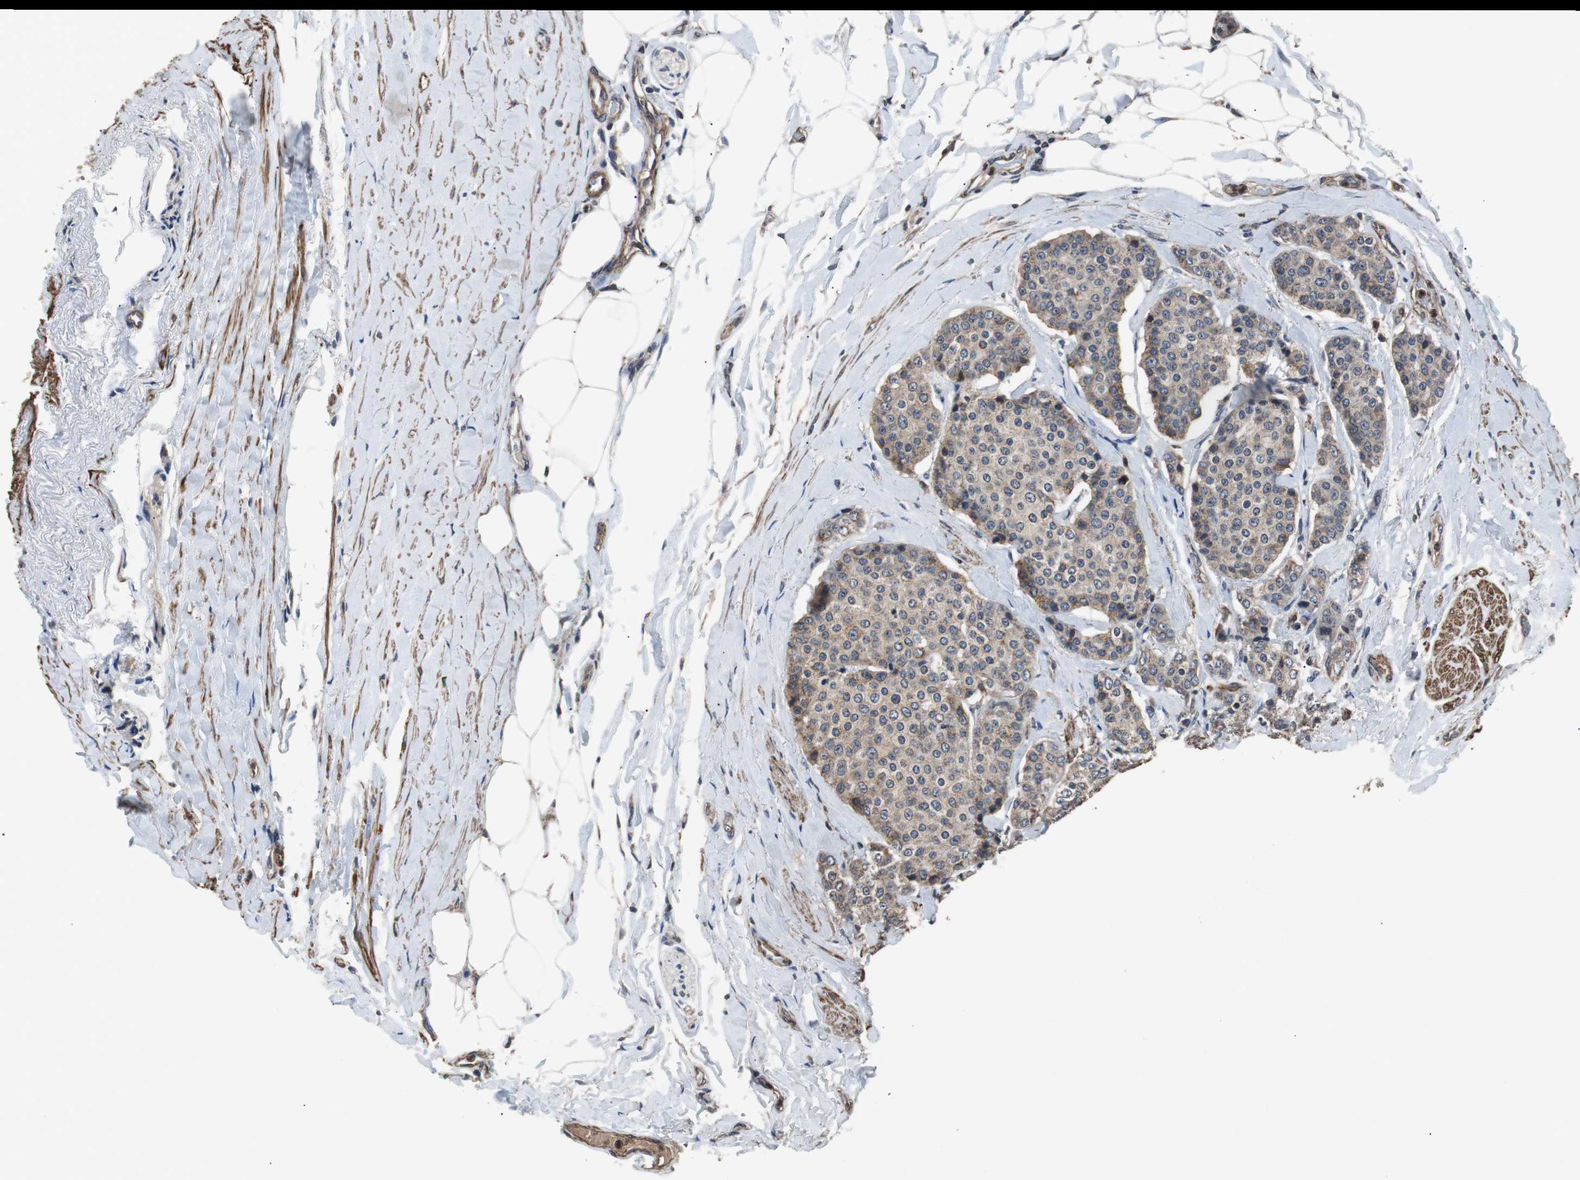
{"staining": {"intensity": "moderate", "quantity": "25%-75%", "location": "cytoplasmic/membranous"}, "tissue": "carcinoid", "cell_type": "Tumor cells", "image_type": "cancer", "snomed": [{"axis": "morphology", "description": "Carcinoid, malignant, NOS"}, {"axis": "topography", "description": "Colon"}], "caption": "Brown immunohistochemical staining in carcinoid (malignant) demonstrates moderate cytoplasmic/membranous staining in approximately 25%-75% of tumor cells.", "gene": "PITRM1", "patient": {"sex": "female", "age": 61}}